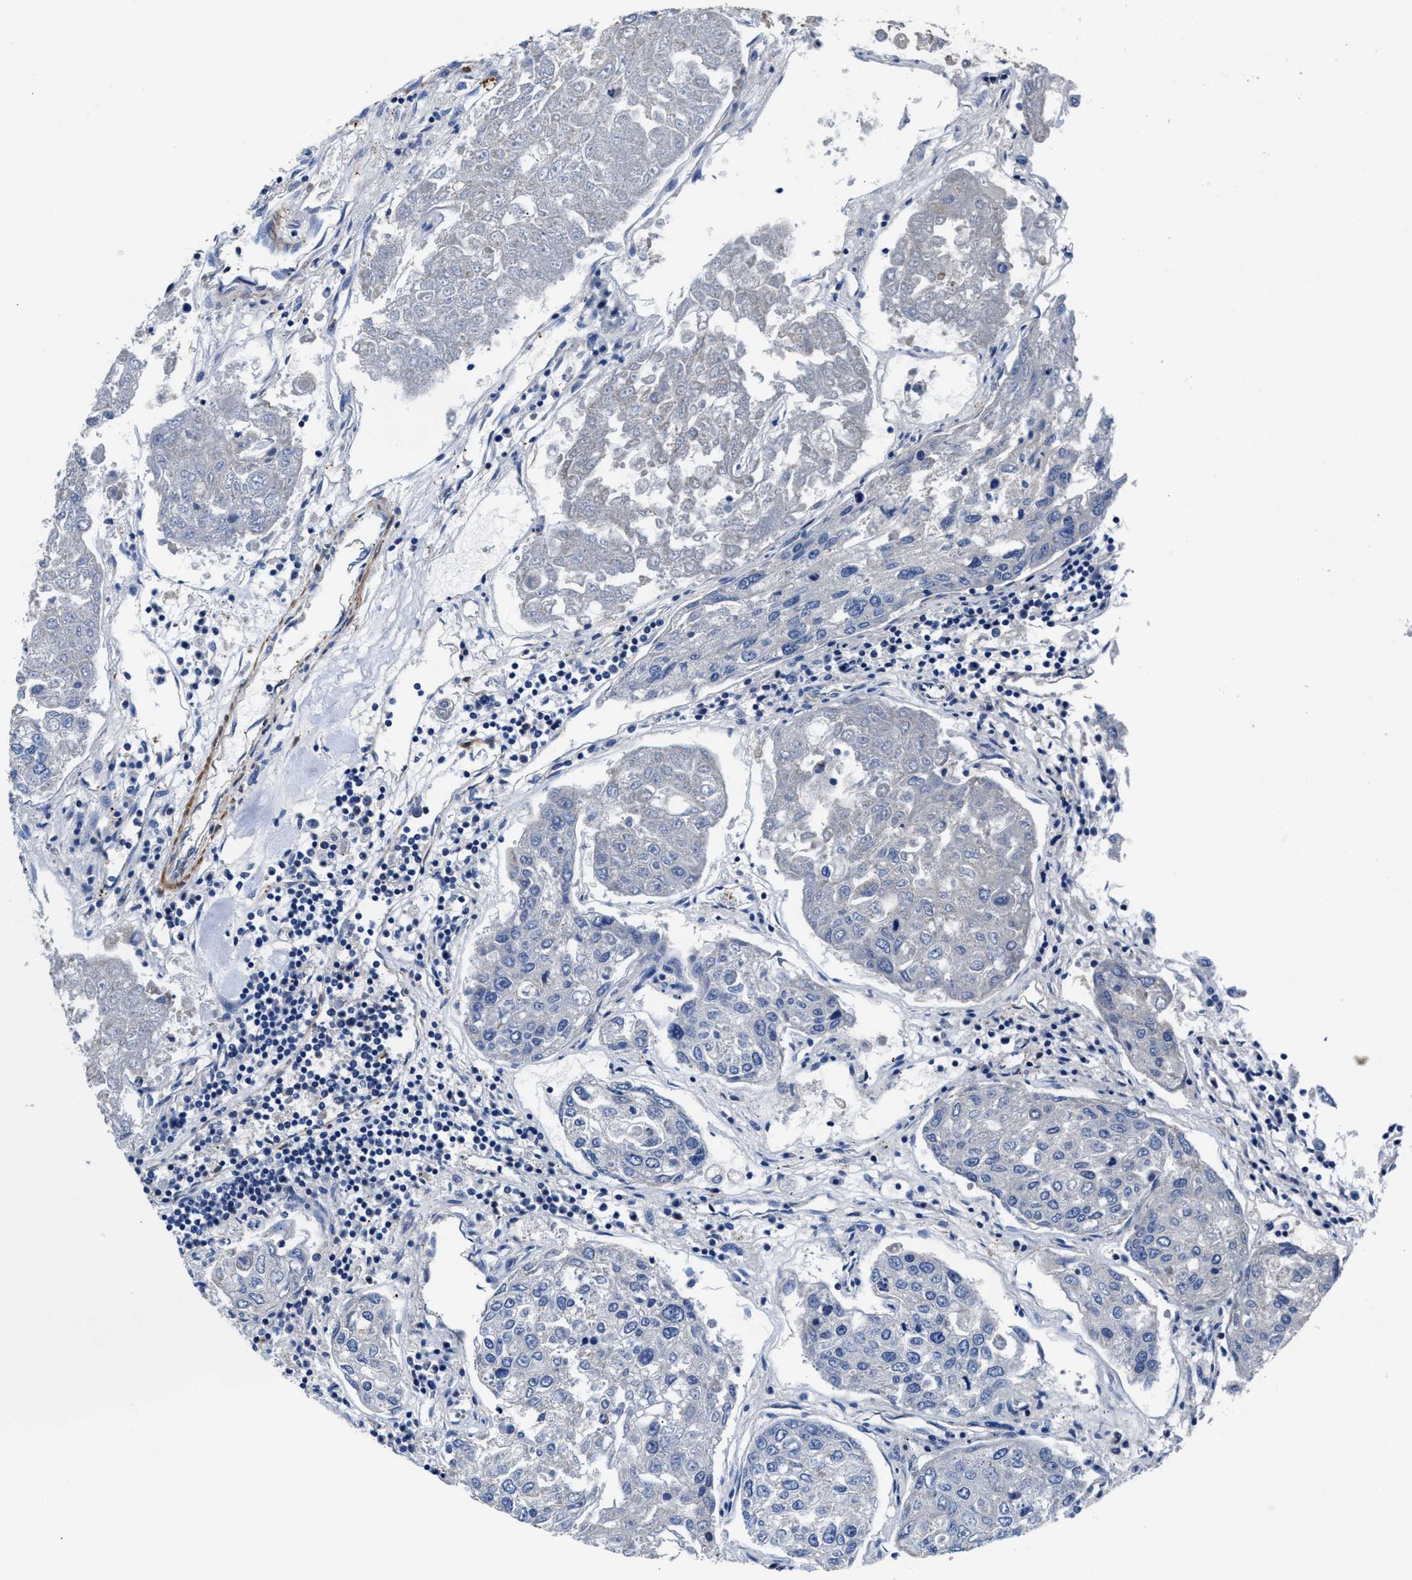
{"staining": {"intensity": "negative", "quantity": "none", "location": "none"}, "tissue": "urothelial cancer", "cell_type": "Tumor cells", "image_type": "cancer", "snomed": [{"axis": "morphology", "description": "Urothelial carcinoma, High grade"}, {"axis": "topography", "description": "Lymph node"}, {"axis": "topography", "description": "Urinary bladder"}], "caption": "Tumor cells show no significant staining in urothelial cancer.", "gene": "PARG", "patient": {"sex": "male", "age": 51}}